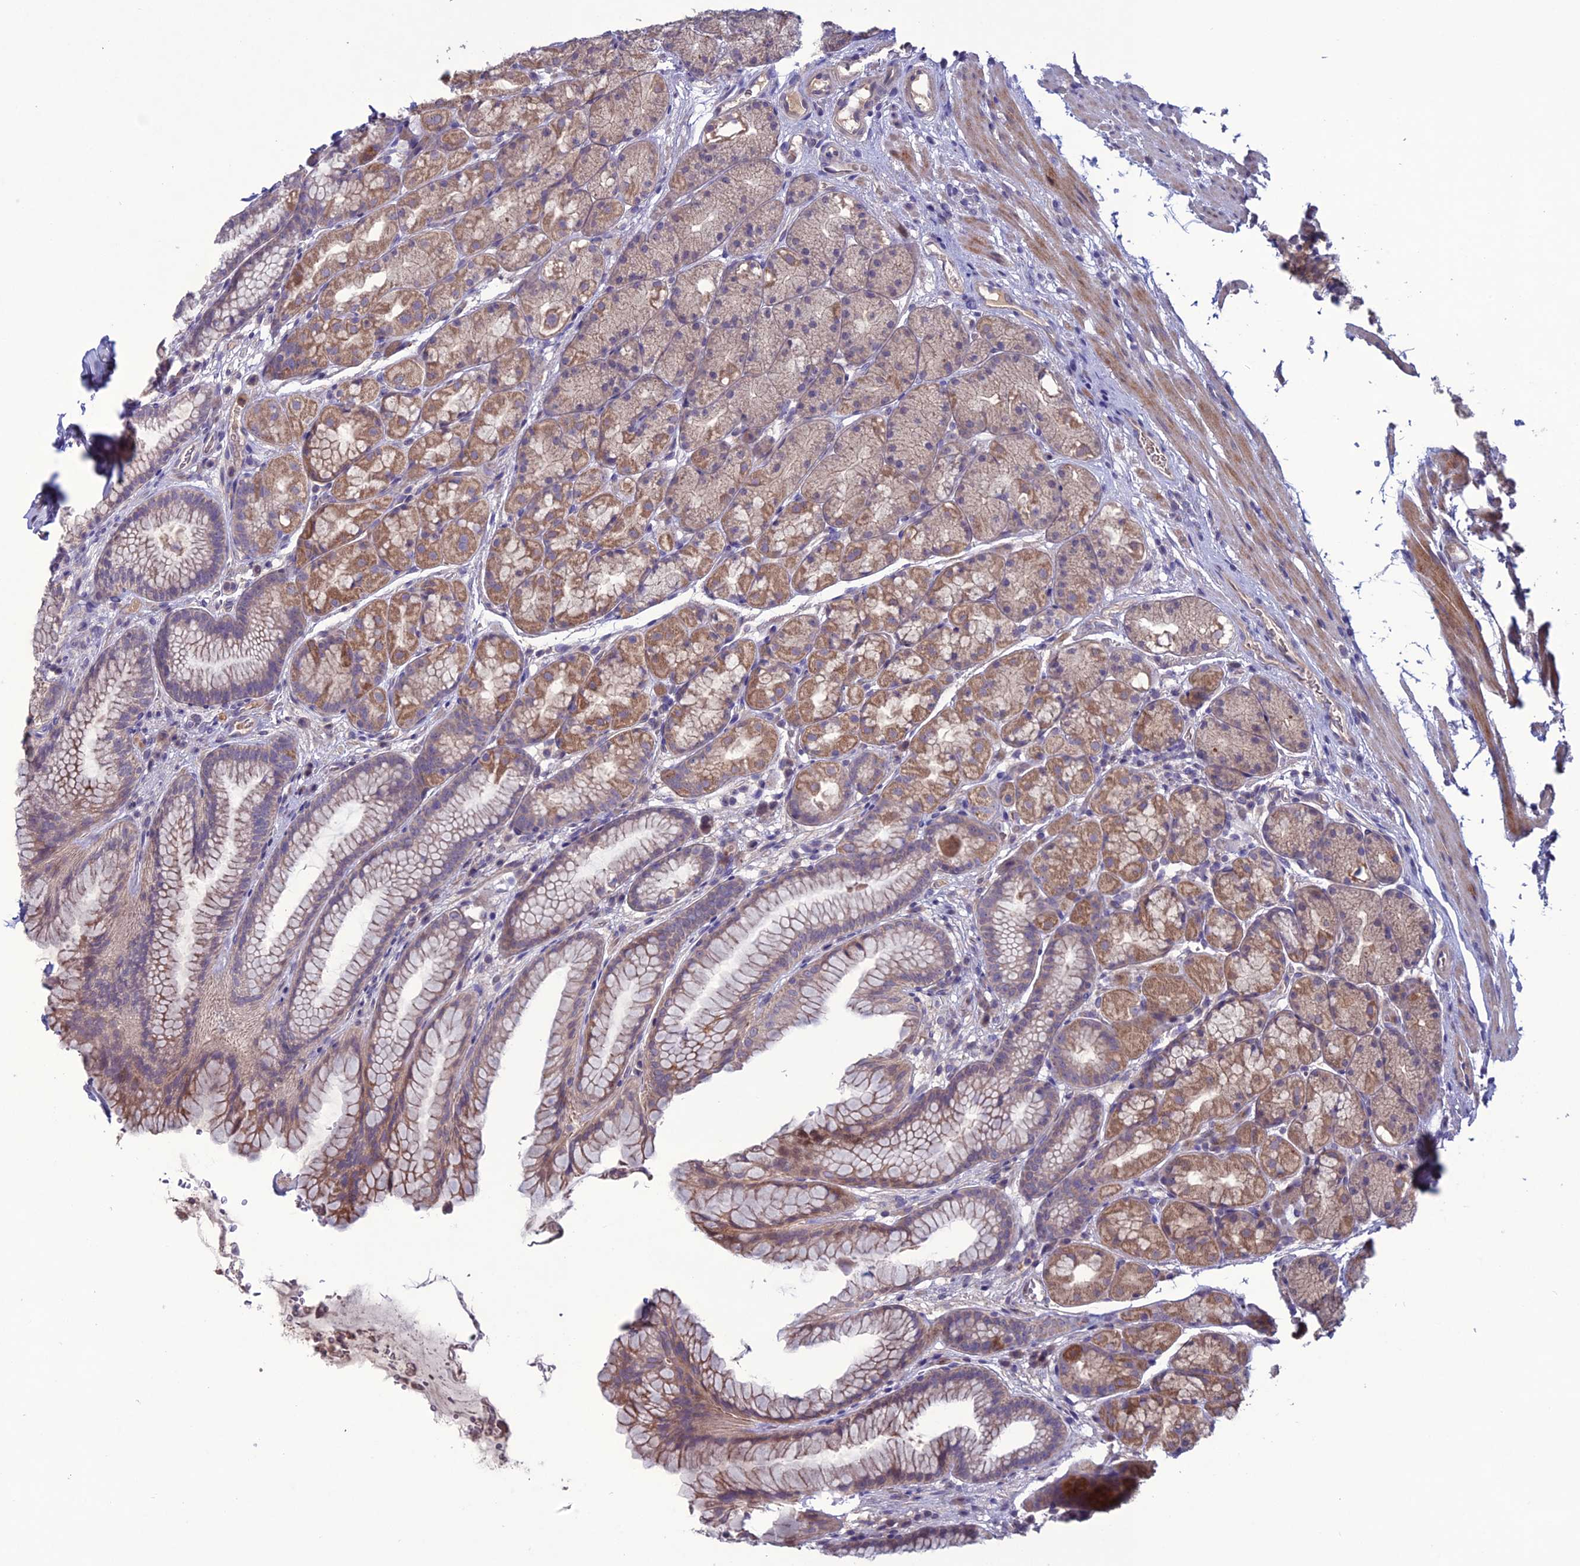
{"staining": {"intensity": "moderate", "quantity": ">75%", "location": "cytoplasmic/membranous"}, "tissue": "stomach", "cell_type": "Glandular cells", "image_type": "normal", "snomed": [{"axis": "morphology", "description": "Normal tissue, NOS"}, {"axis": "topography", "description": "Stomach"}], "caption": "High-magnification brightfield microscopy of normal stomach stained with DAB (brown) and counterstained with hematoxylin (blue). glandular cells exhibit moderate cytoplasmic/membranous expression is seen in about>75% of cells.", "gene": "C2orf76", "patient": {"sex": "male", "age": 63}}